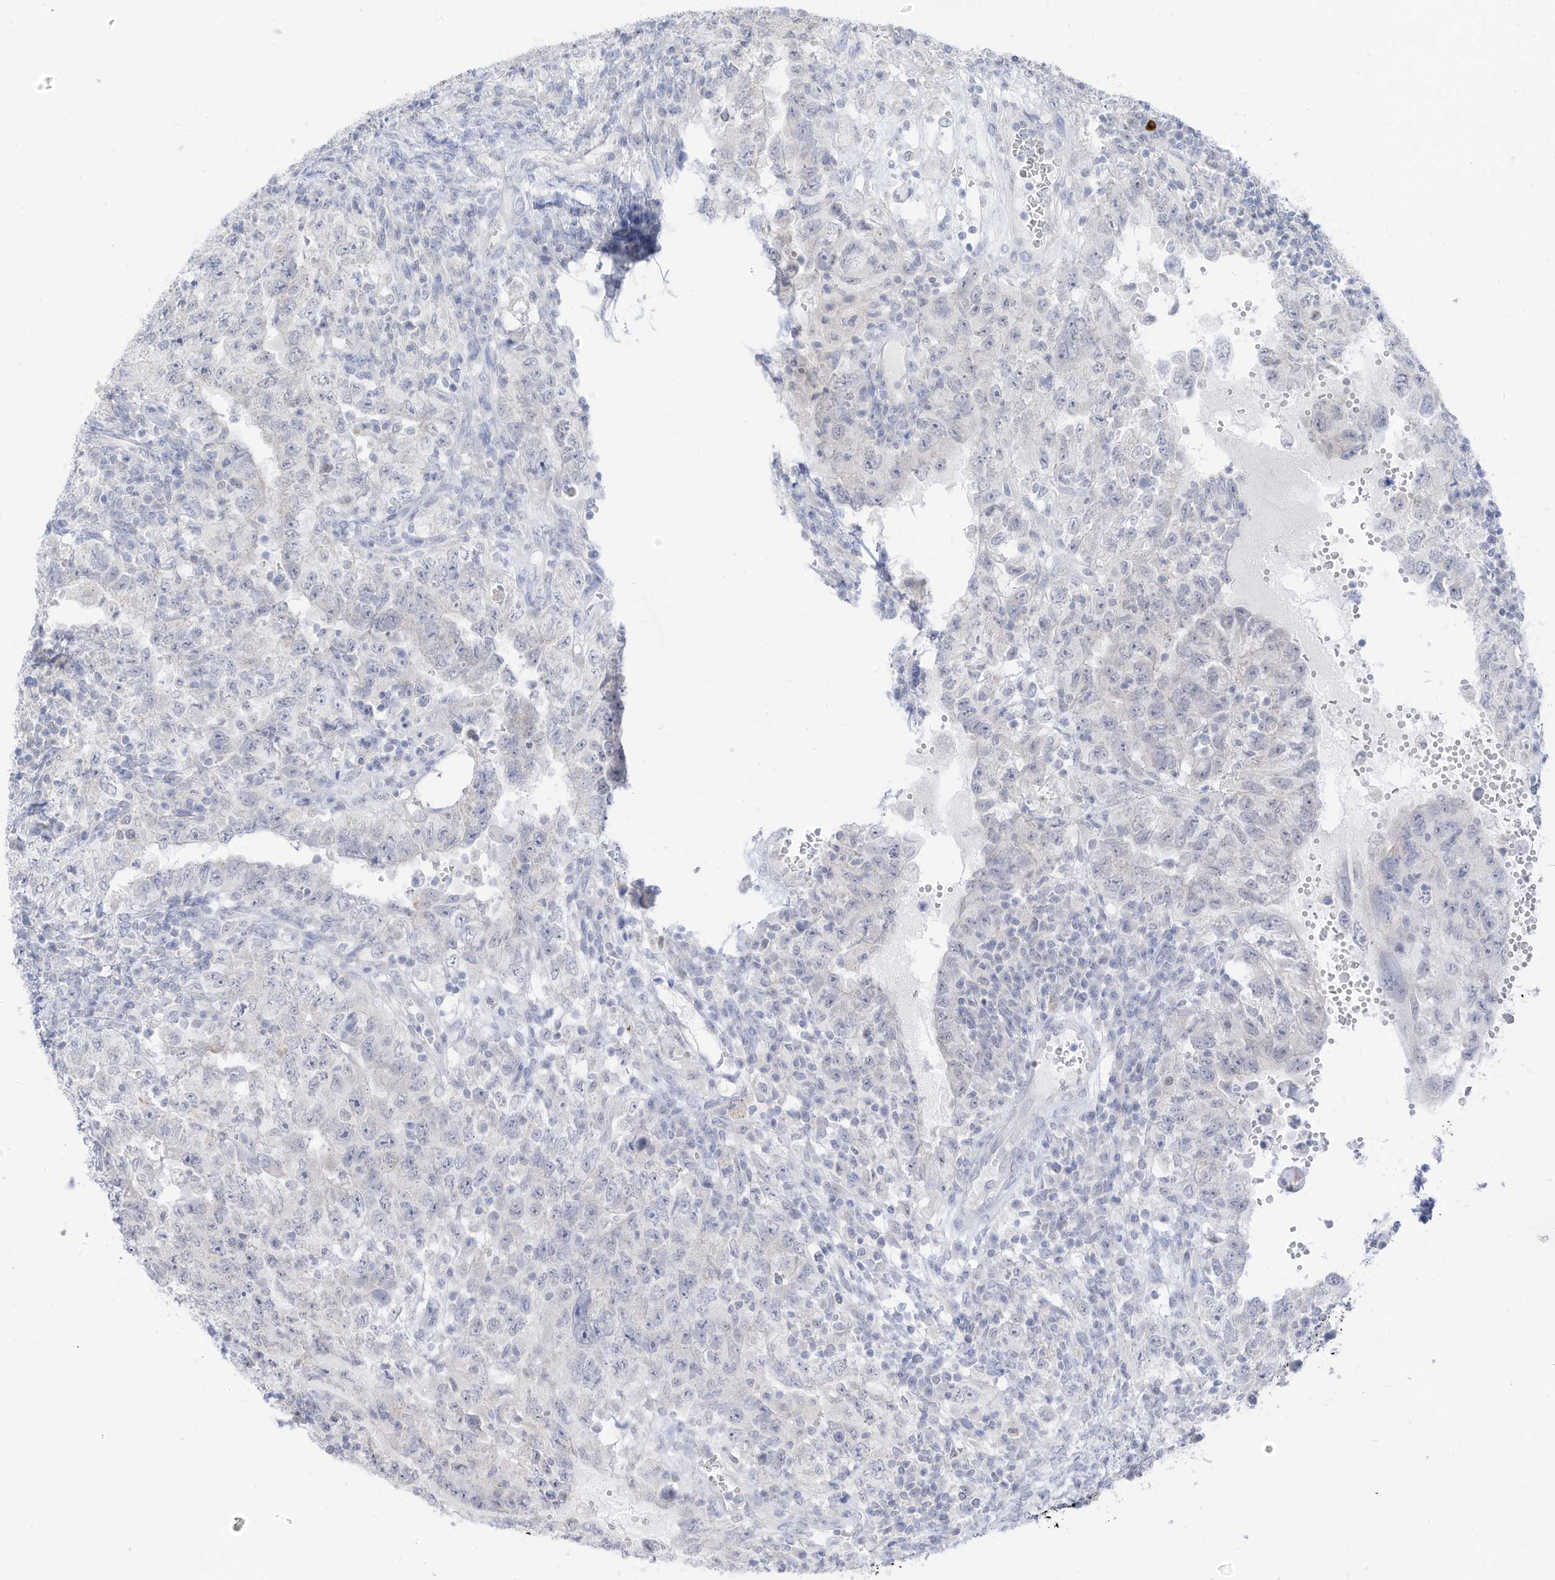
{"staining": {"intensity": "negative", "quantity": "none", "location": "none"}, "tissue": "testis cancer", "cell_type": "Tumor cells", "image_type": "cancer", "snomed": [{"axis": "morphology", "description": "Carcinoma, Embryonal, NOS"}, {"axis": "topography", "description": "Testis"}], "caption": "This is a micrograph of immunohistochemistry staining of testis cancer (embryonal carcinoma), which shows no expression in tumor cells.", "gene": "OGT", "patient": {"sex": "male", "age": 26}}